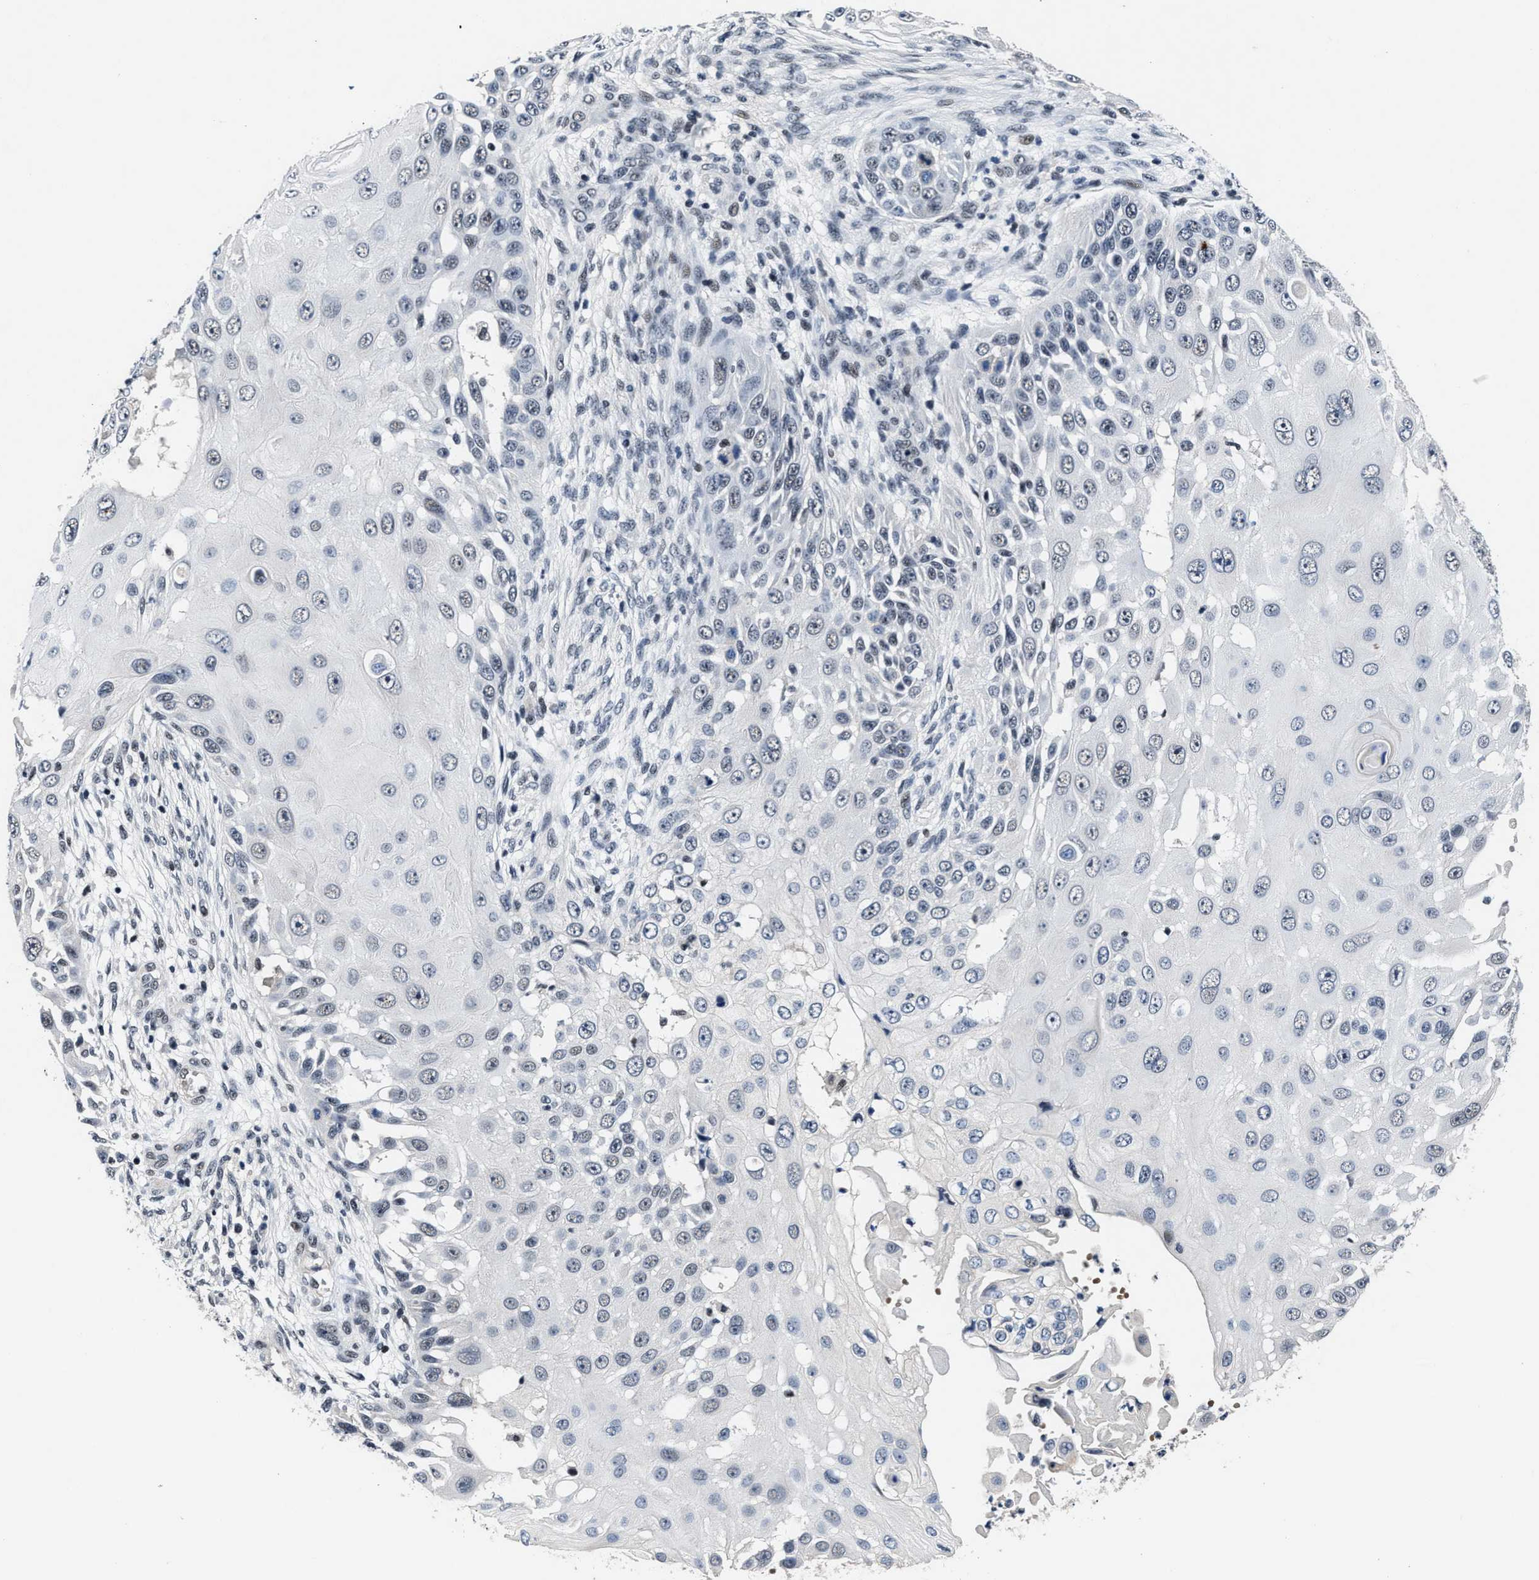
{"staining": {"intensity": "negative", "quantity": "none", "location": "none"}, "tissue": "skin cancer", "cell_type": "Tumor cells", "image_type": "cancer", "snomed": [{"axis": "morphology", "description": "Squamous cell carcinoma, NOS"}, {"axis": "topography", "description": "Skin"}], "caption": "Immunohistochemical staining of human skin squamous cell carcinoma shows no significant positivity in tumor cells. (Brightfield microscopy of DAB (3,3'-diaminobenzidine) immunohistochemistry (IHC) at high magnification).", "gene": "ZNF233", "patient": {"sex": "female", "age": 44}}